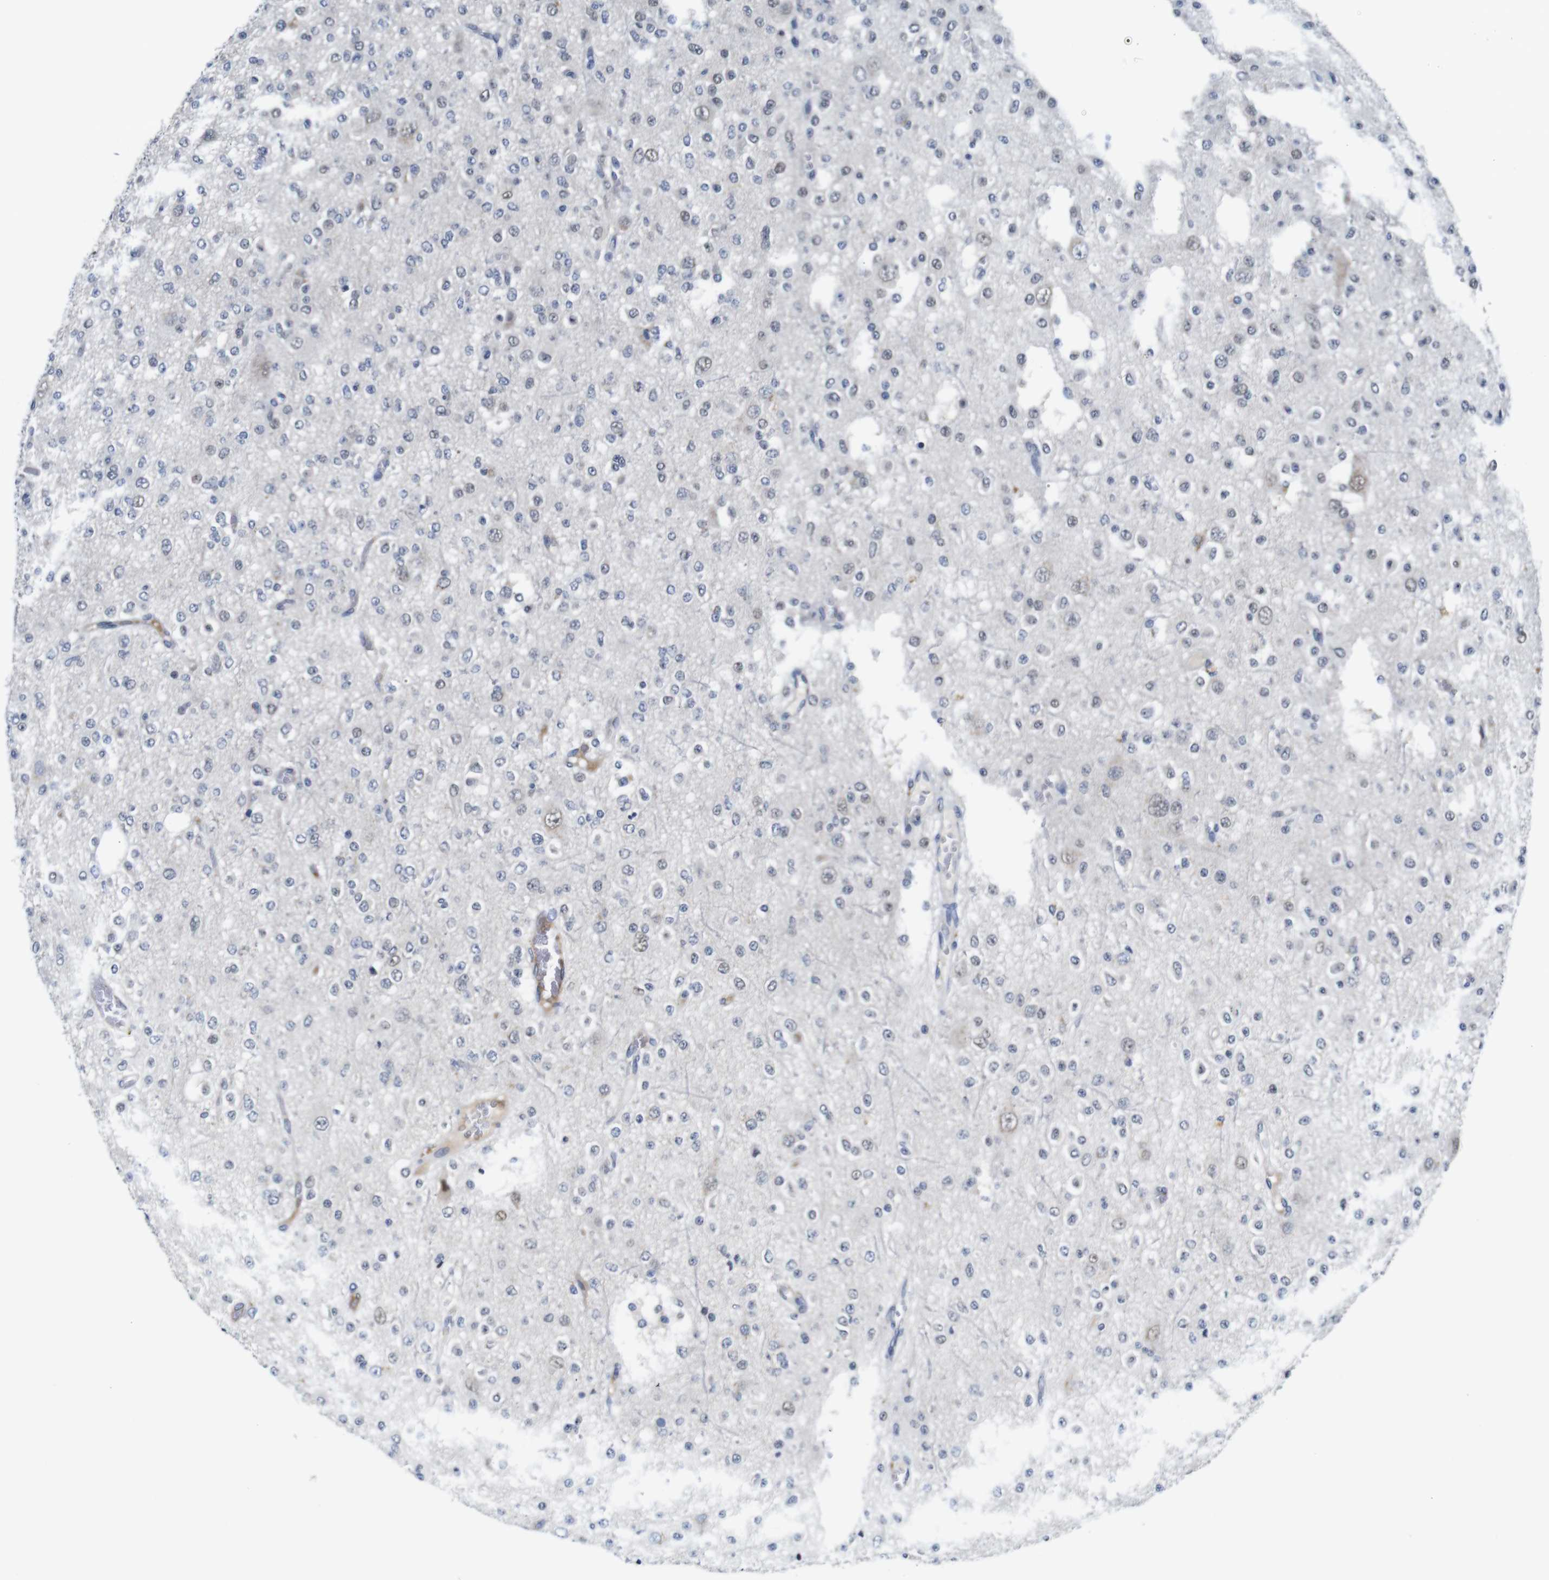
{"staining": {"intensity": "negative", "quantity": "none", "location": "none"}, "tissue": "glioma", "cell_type": "Tumor cells", "image_type": "cancer", "snomed": [{"axis": "morphology", "description": "Glioma, malignant, Low grade"}, {"axis": "topography", "description": "Brain"}], "caption": "A photomicrograph of human low-grade glioma (malignant) is negative for staining in tumor cells.", "gene": "FURIN", "patient": {"sex": "male", "age": 38}}